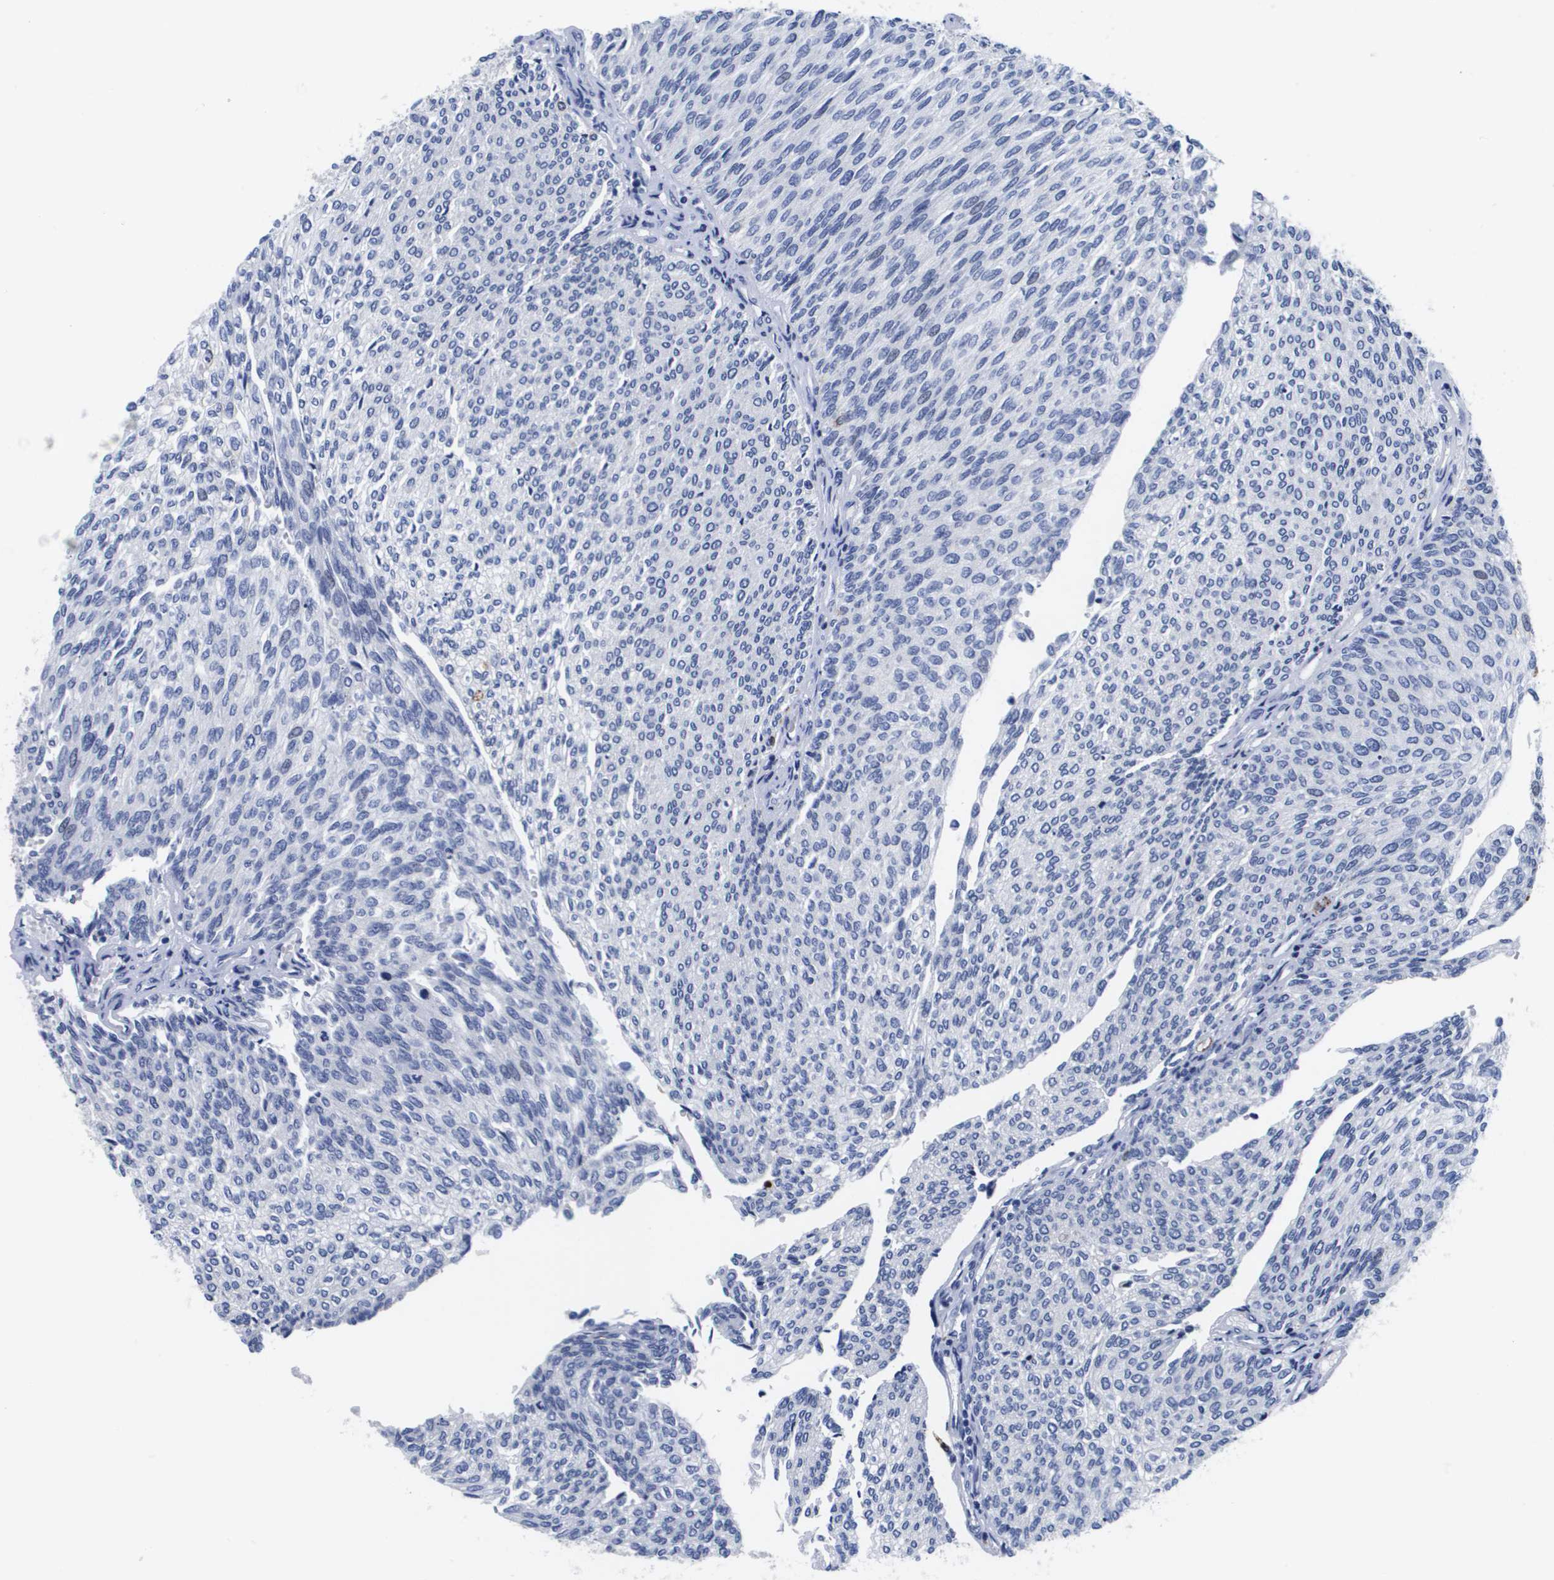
{"staining": {"intensity": "negative", "quantity": "none", "location": "none"}, "tissue": "urothelial cancer", "cell_type": "Tumor cells", "image_type": "cancer", "snomed": [{"axis": "morphology", "description": "Urothelial carcinoma, Low grade"}, {"axis": "topography", "description": "Urinary bladder"}], "caption": "Tumor cells show no significant positivity in low-grade urothelial carcinoma.", "gene": "HMOX1", "patient": {"sex": "female", "age": 79}}